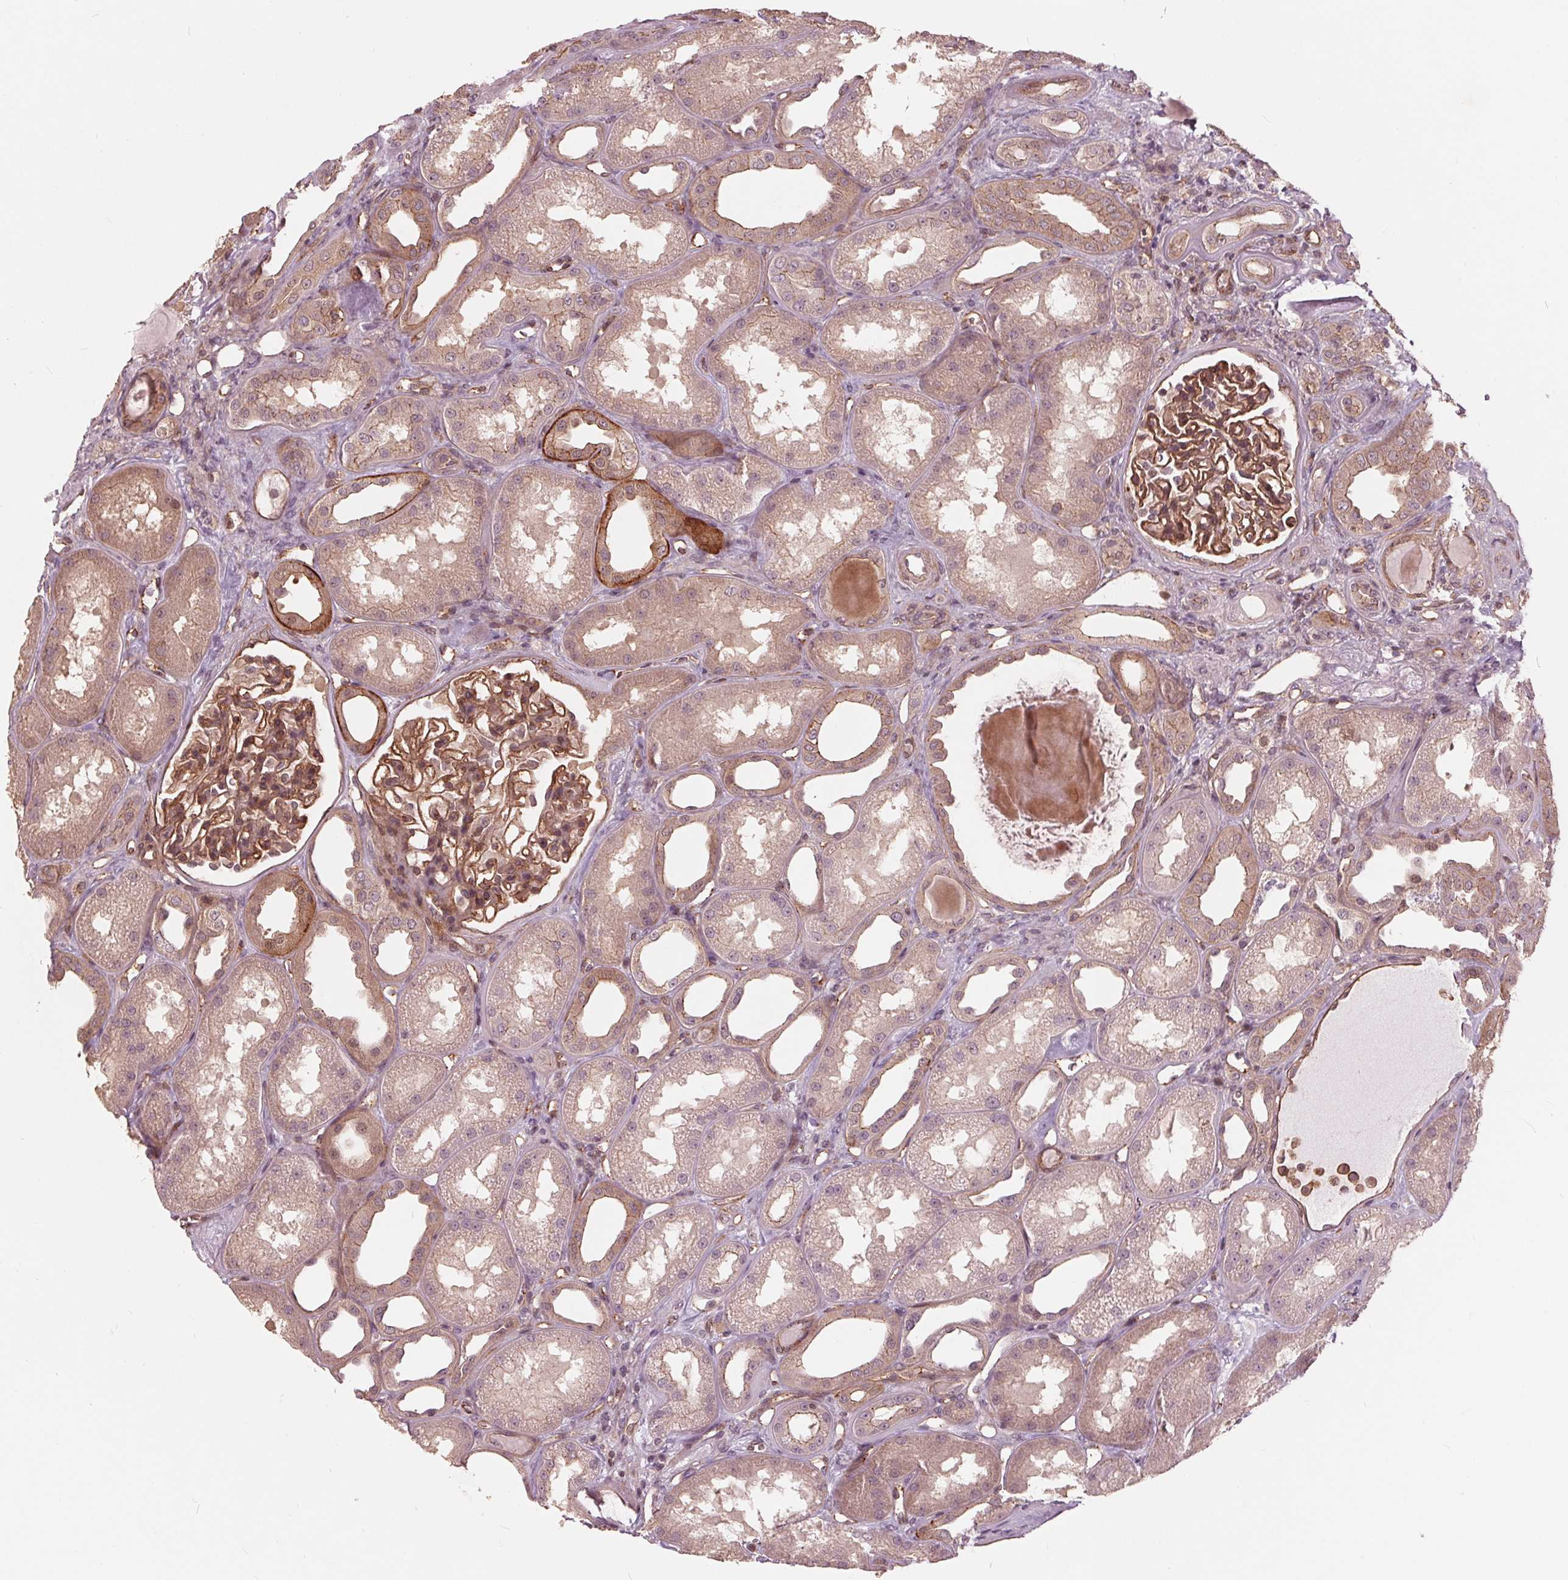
{"staining": {"intensity": "moderate", "quantity": ">75%", "location": "cytoplasmic/membranous,nuclear"}, "tissue": "kidney", "cell_type": "Cells in glomeruli", "image_type": "normal", "snomed": [{"axis": "morphology", "description": "Normal tissue, NOS"}, {"axis": "topography", "description": "Kidney"}], "caption": "Immunohistochemistry of unremarkable human kidney displays medium levels of moderate cytoplasmic/membranous,nuclear expression in about >75% of cells in glomeruli.", "gene": "TXNIP", "patient": {"sex": "male", "age": 61}}